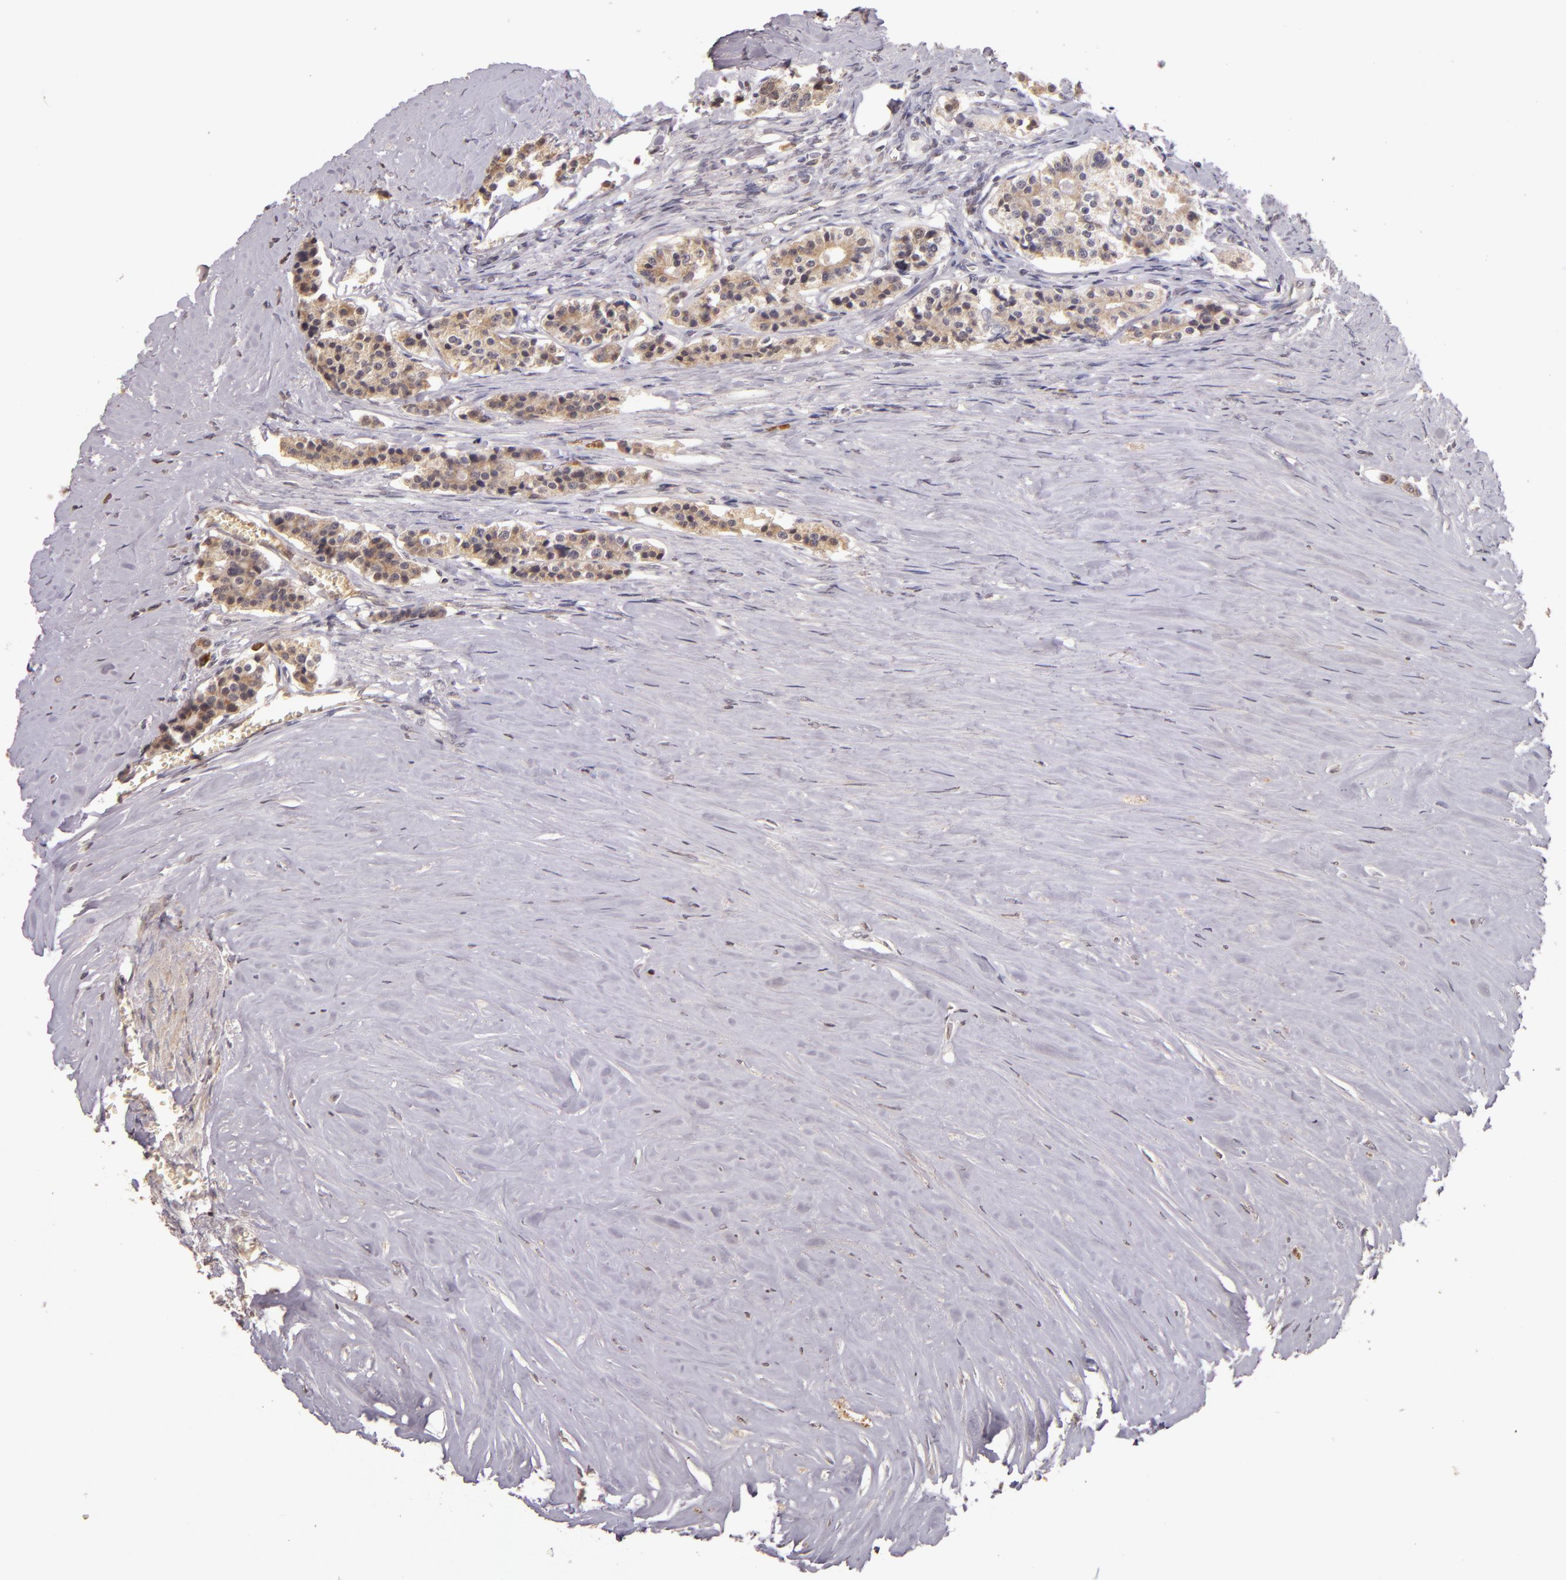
{"staining": {"intensity": "weak", "quantity": ">75%", "location": "cytoplasmic/membranous"}, "tissue": "carcinoid", "cell_type": "Tumor cells", "image_type": "cancer", "snomed": [{"axis": "morphology", "description": "Carcinoid, malignant, NOS"}, {"axis": "topography", "description": "Small intestine"}], "caption": "Weak cytoplasmic/membranous protein staining is seen in about >75% of tumor cells in malignant carcinoid.", "gene": "ABL1", "patient": {"sex": "male", "age": 63}}